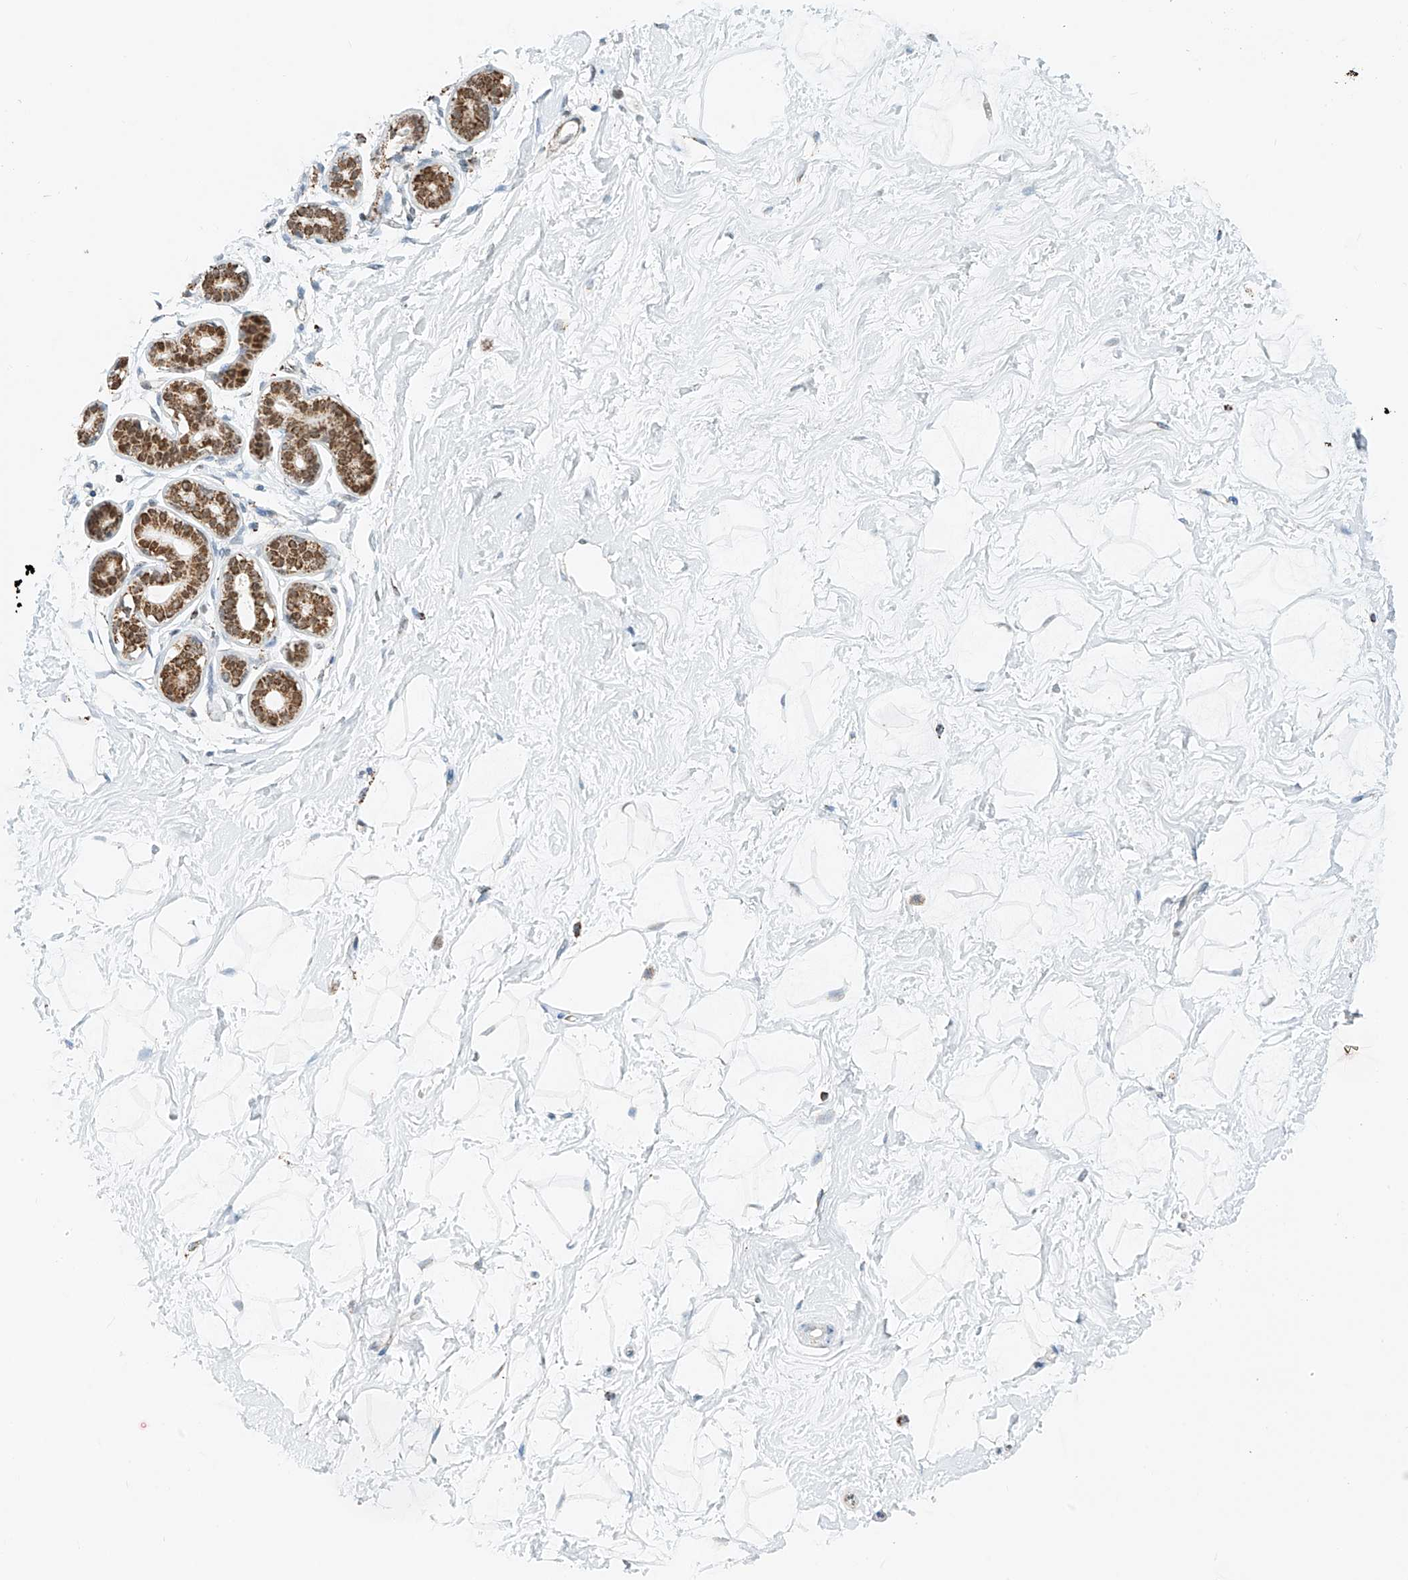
{"staining": {"intensity": "negative", "quantity": "none", "location": "none"}, "tissue": "breast", "cell_type": "Adipocytes", "image_type": "normal", "snomed": [{"axis": "morphology", "description": "Normal tissue, NOS"}, {"axis": "morphology", "description": "Adenoma, NOS"}, {"axis": "topography", "description": "Breast"}], "caption": "IHC histopathology image of benign breast: breast stained with DAB shows no significant protein staining in adipocytes.", "gene": "PPA2", "patient": {"sex": "female", "age": 23}}